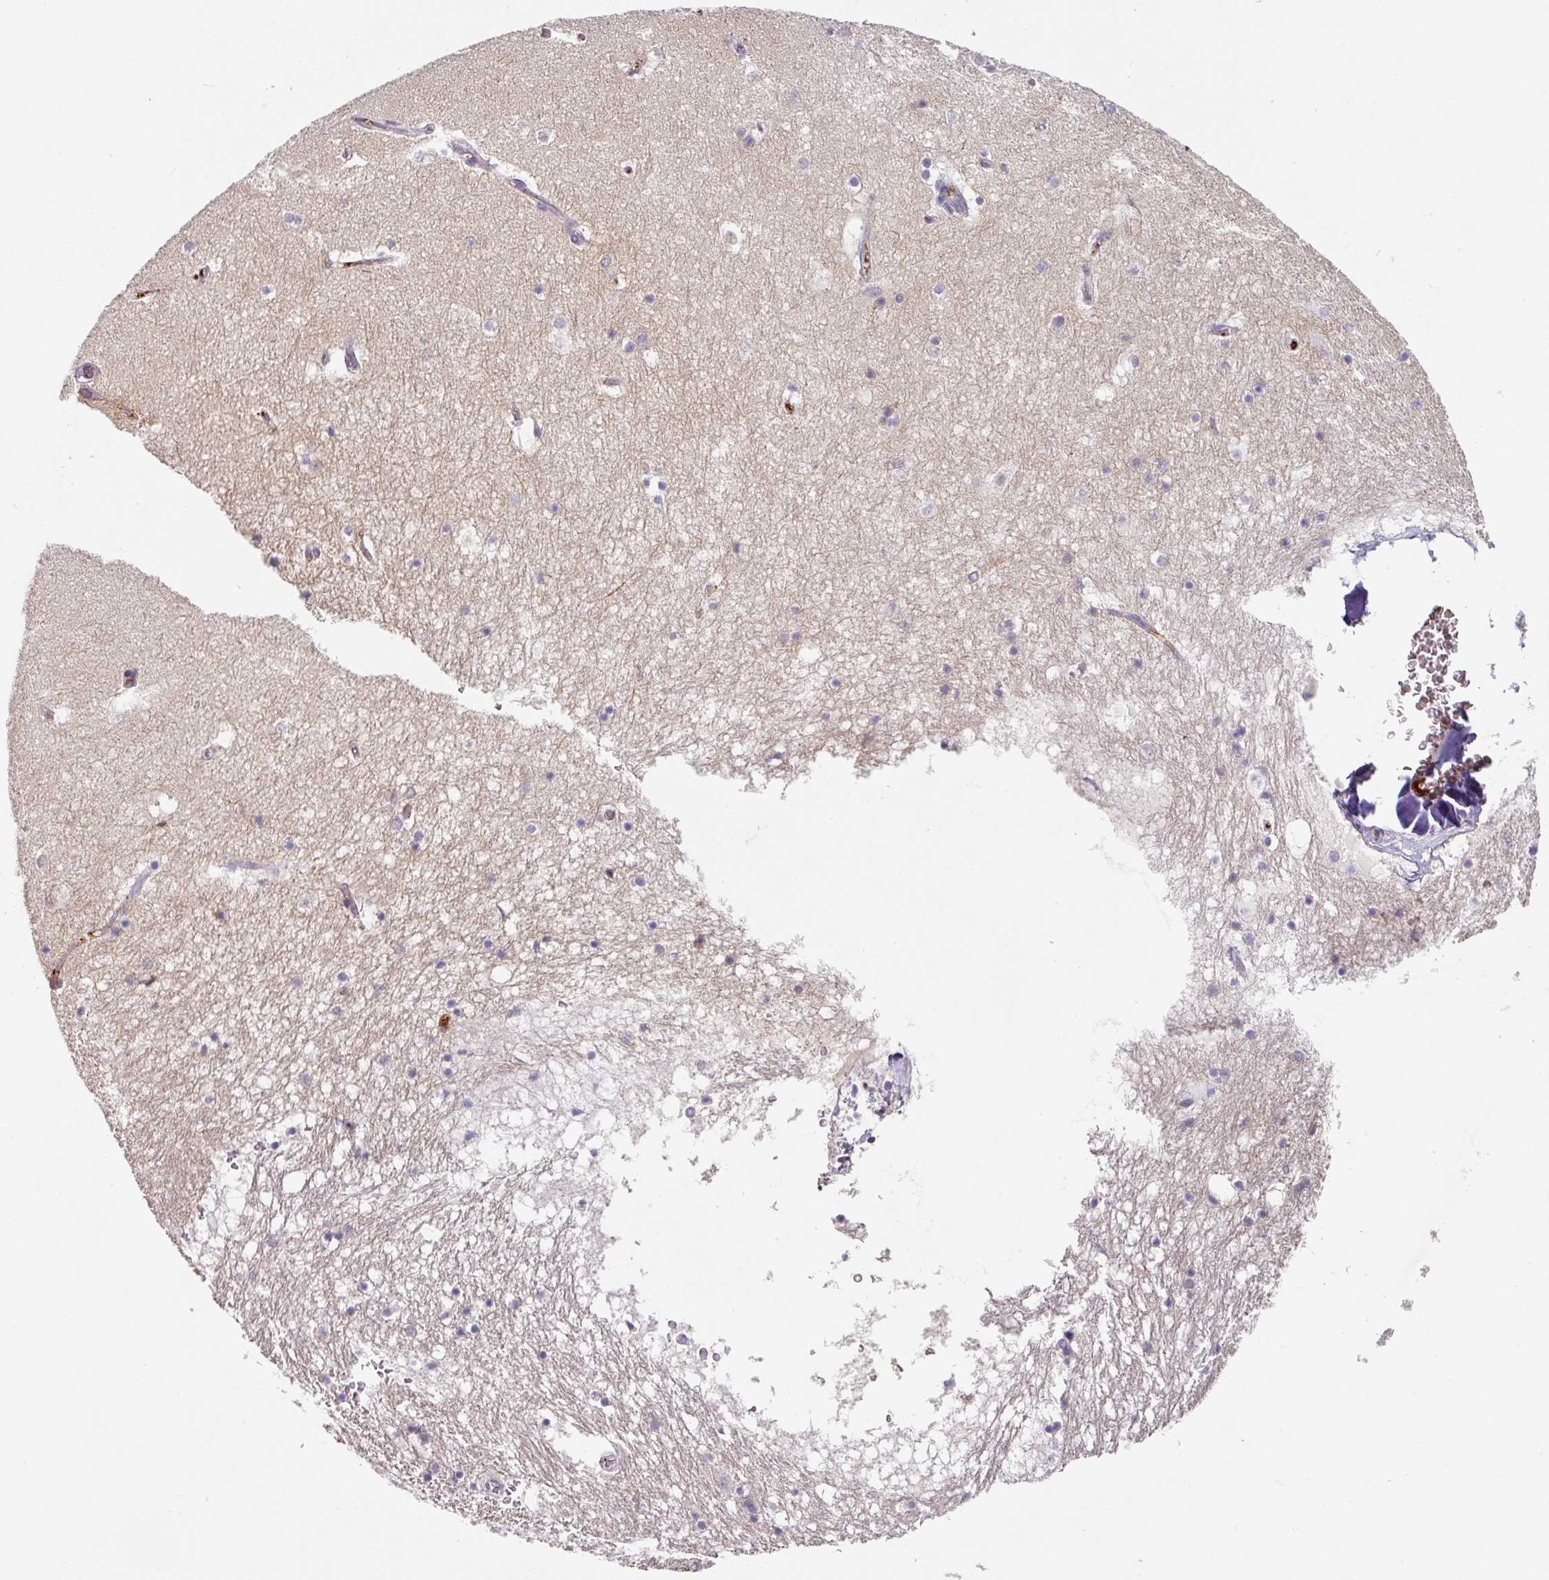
{"staining": {"intensity": "negative", "quantity": "none", "location": "none"}, "tissue": "hippocampus", "cell_type": "Glial cells", "image_type": "normal", "snomed": [{"axis": "morphology", "description": "Normal tissue, NOS"}, {"axis": "topography", "description": "Hippocampus"}], "caption": "Immunohistochemistry (IHC) of unremarkable hippocampus demonstrates no expression in glial cells.", "gene": "C1QB", "patient": {"sex": "female", "age": 52}}